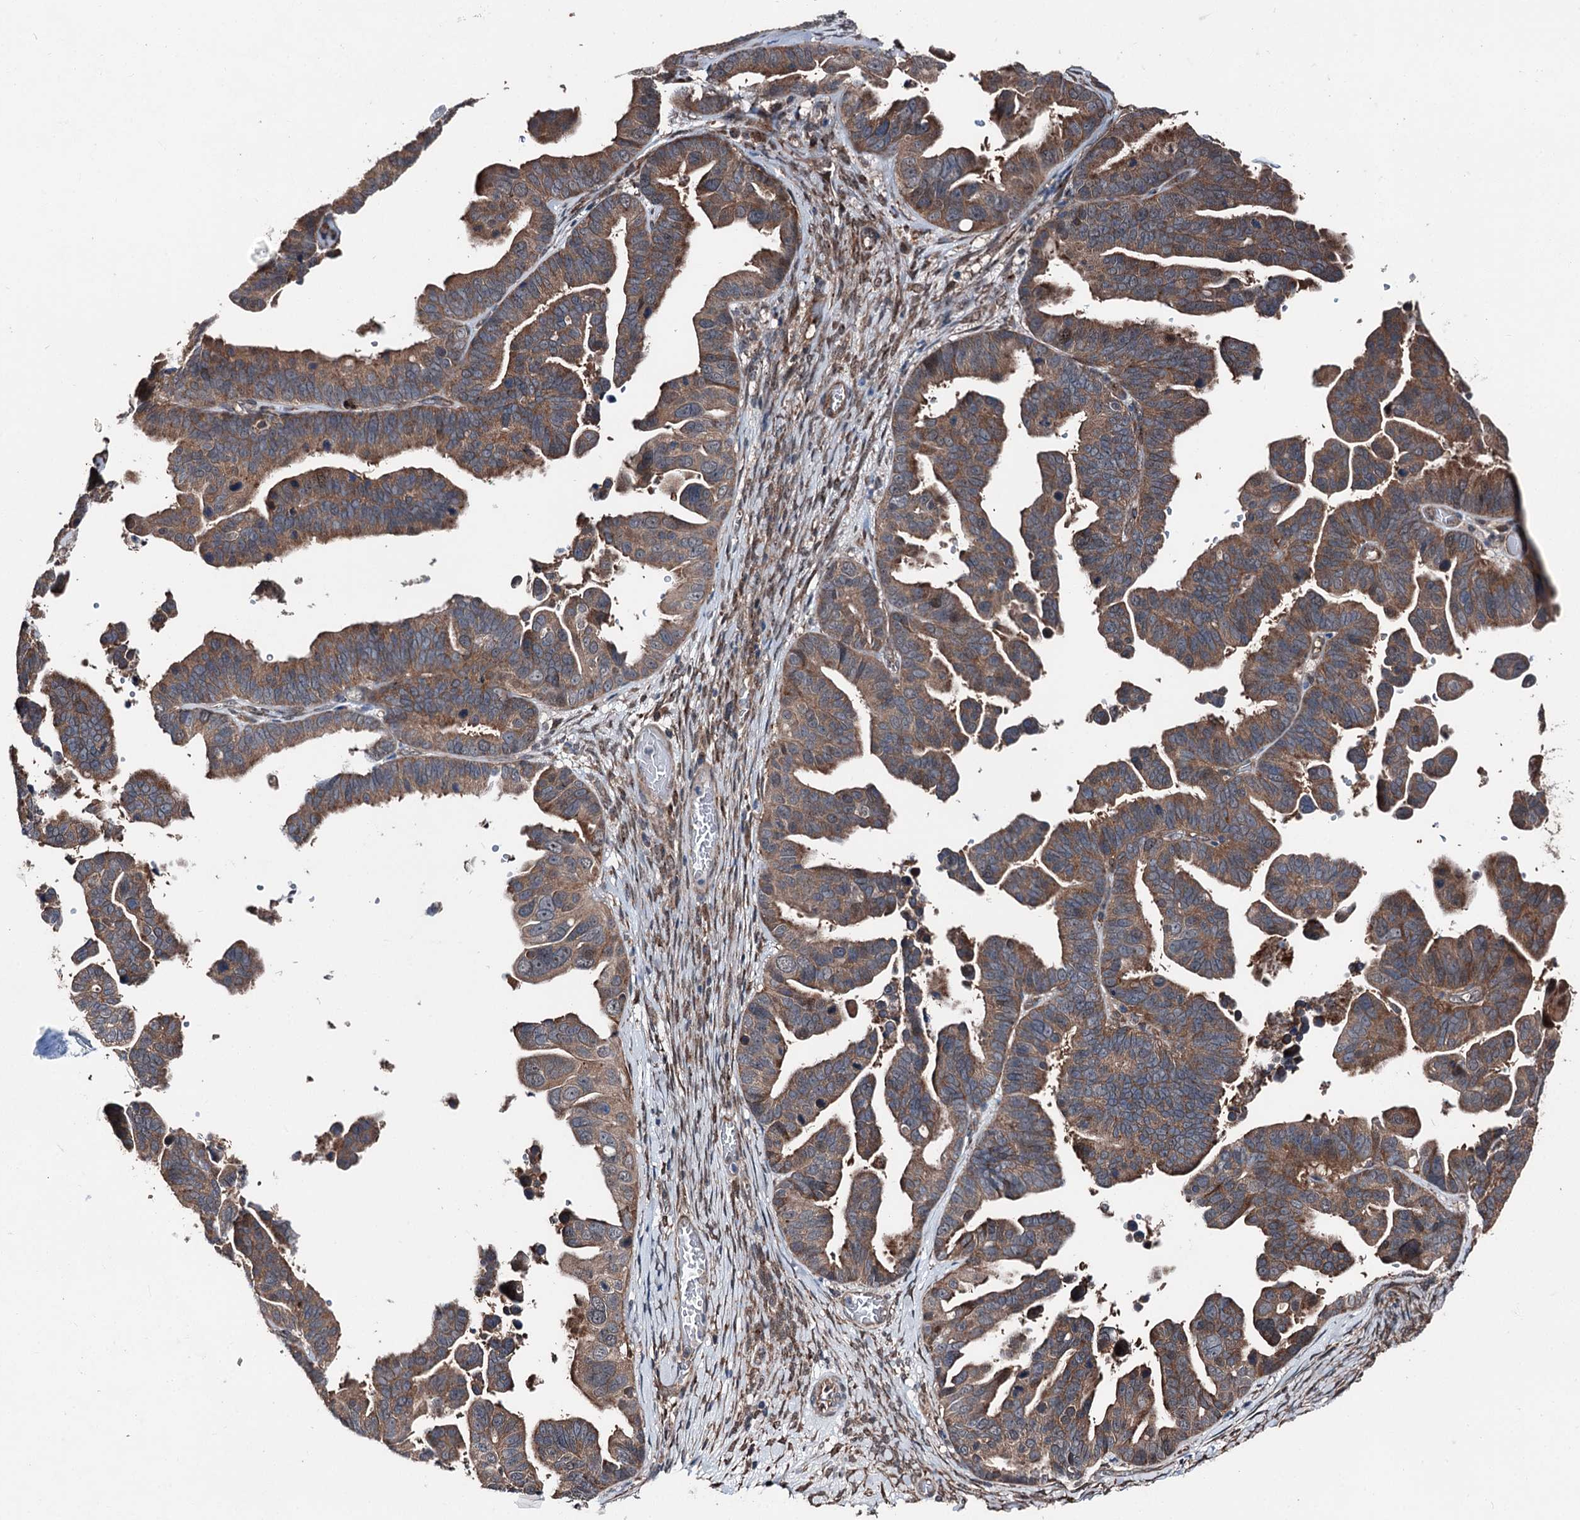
{"staining": {"intensity": "moderate", "quantity": ">75%", "location": "cytoplasmic/membranous"}, "tissue": "ovarian cancer", "cell_type": "Tumor cells", "image_type": "cancer", "snomed": [{"axis": "morphology", "description": "Cystadenocarcinoma, serous, NOS"}, {"axis": "topography", "description": "Ovary"}], "caption": "An immunohistochemistry photomicrograph of tumor tissue is shown. Protein staining in brown shows moderate cytoplasmic/membranous positivity in ovarian cancer (serous cystadenocarcinoma) within tumor cells.", "gene": "PSMD13", "patient": {"sex": "female", "age": 56}}